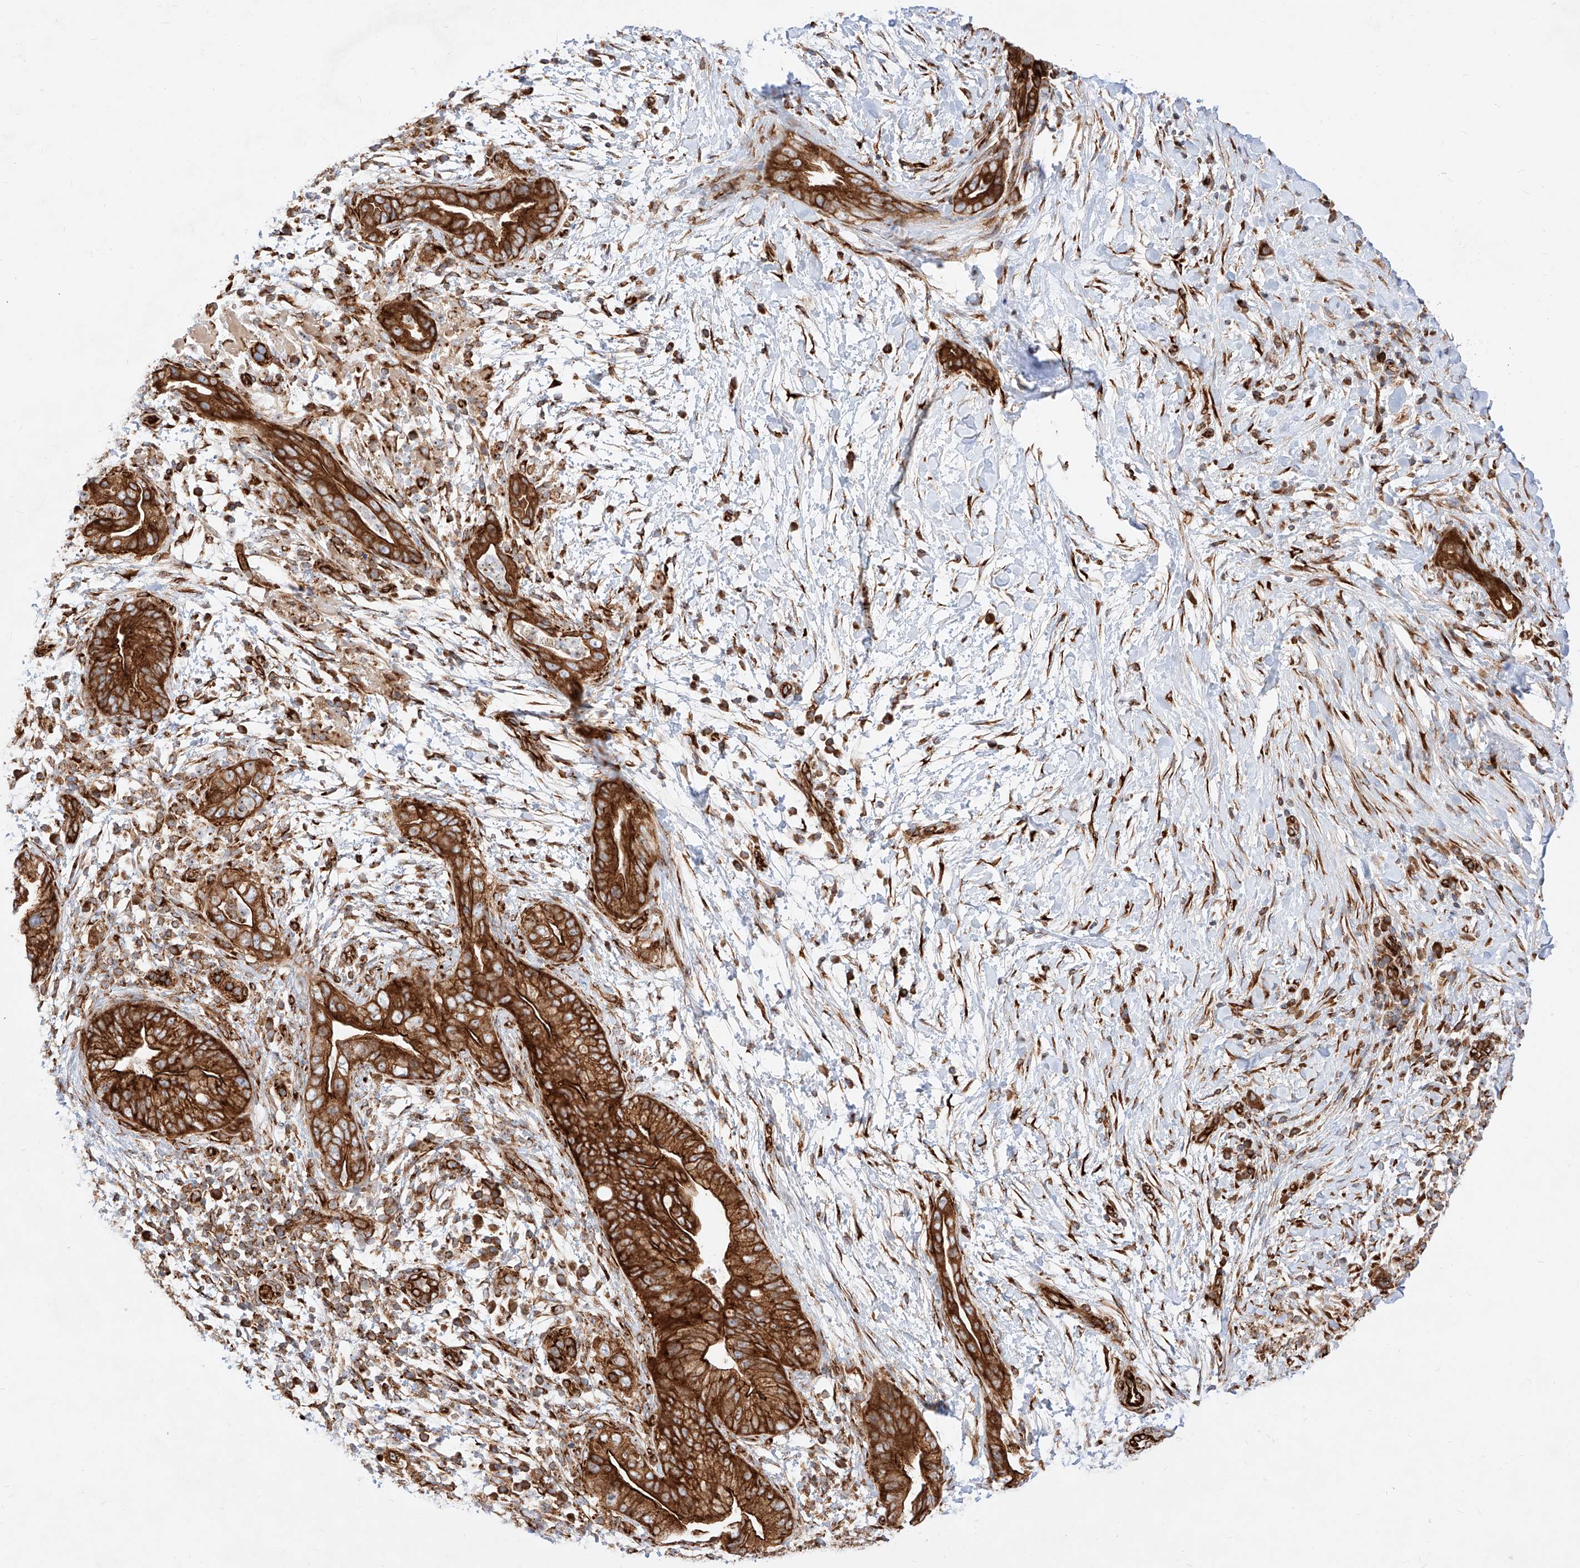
{"staining": {"intensity": "strong", "quantity": ">75%", "location": "cytoplasmic/membranous"}, "tissue": "pancreatic cancer", "cell_type": "Tumor cells", "image_type": "cancer", "snomed": [{"axis": "morphology", "description": "Adenocarcinoma, NOS"}, {"axis": "topography", "description": "Pancreas"}], "caption": "There is high levels of strong cytoplasmic/membranous expression in tumor cells of pancreatic cancer, as demonstrated by immunohistochemical staining (brown color).", "gene": "CSGALNACT2", "patient": {"sex": "male", "age": 75}}